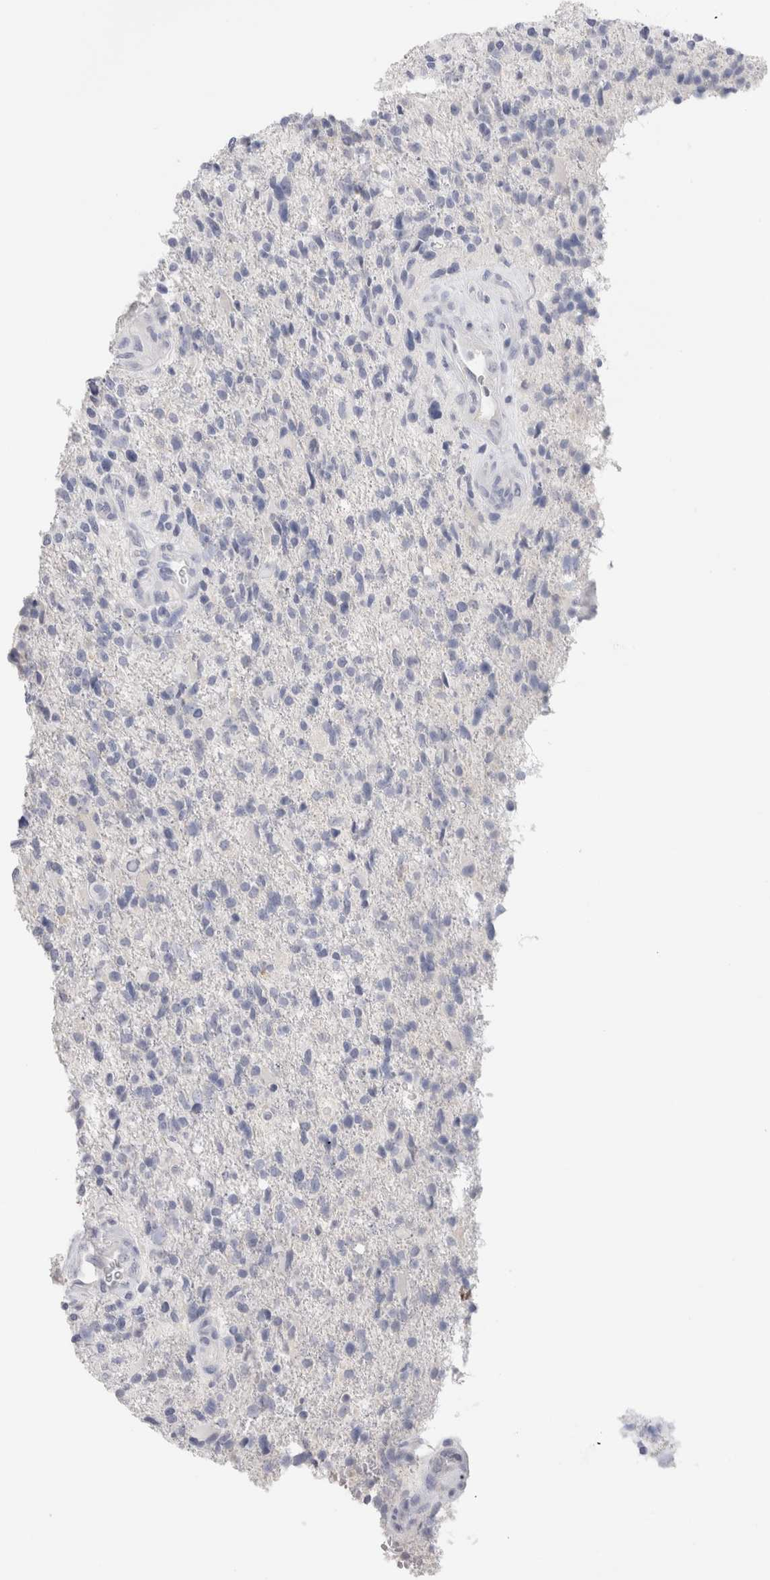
{"staining": {"intensity": "negative", "quantity": "none", "location": "none"}, "tissue": "glioma", "cell_type": "Tumor cells", "image_type": "cancer", "snomed": [{"axis": "morphology", "description": "Glioma, malignant, High grade"}, {"axis": "topography", "description": "Brain"}], "caption": "This is an immunohistochemistry (IHC) histopathology image of glioma. There is no expression in tumor cells.", "gene": "LAMP3", "patient": {"sex": "male", "age": 72}}